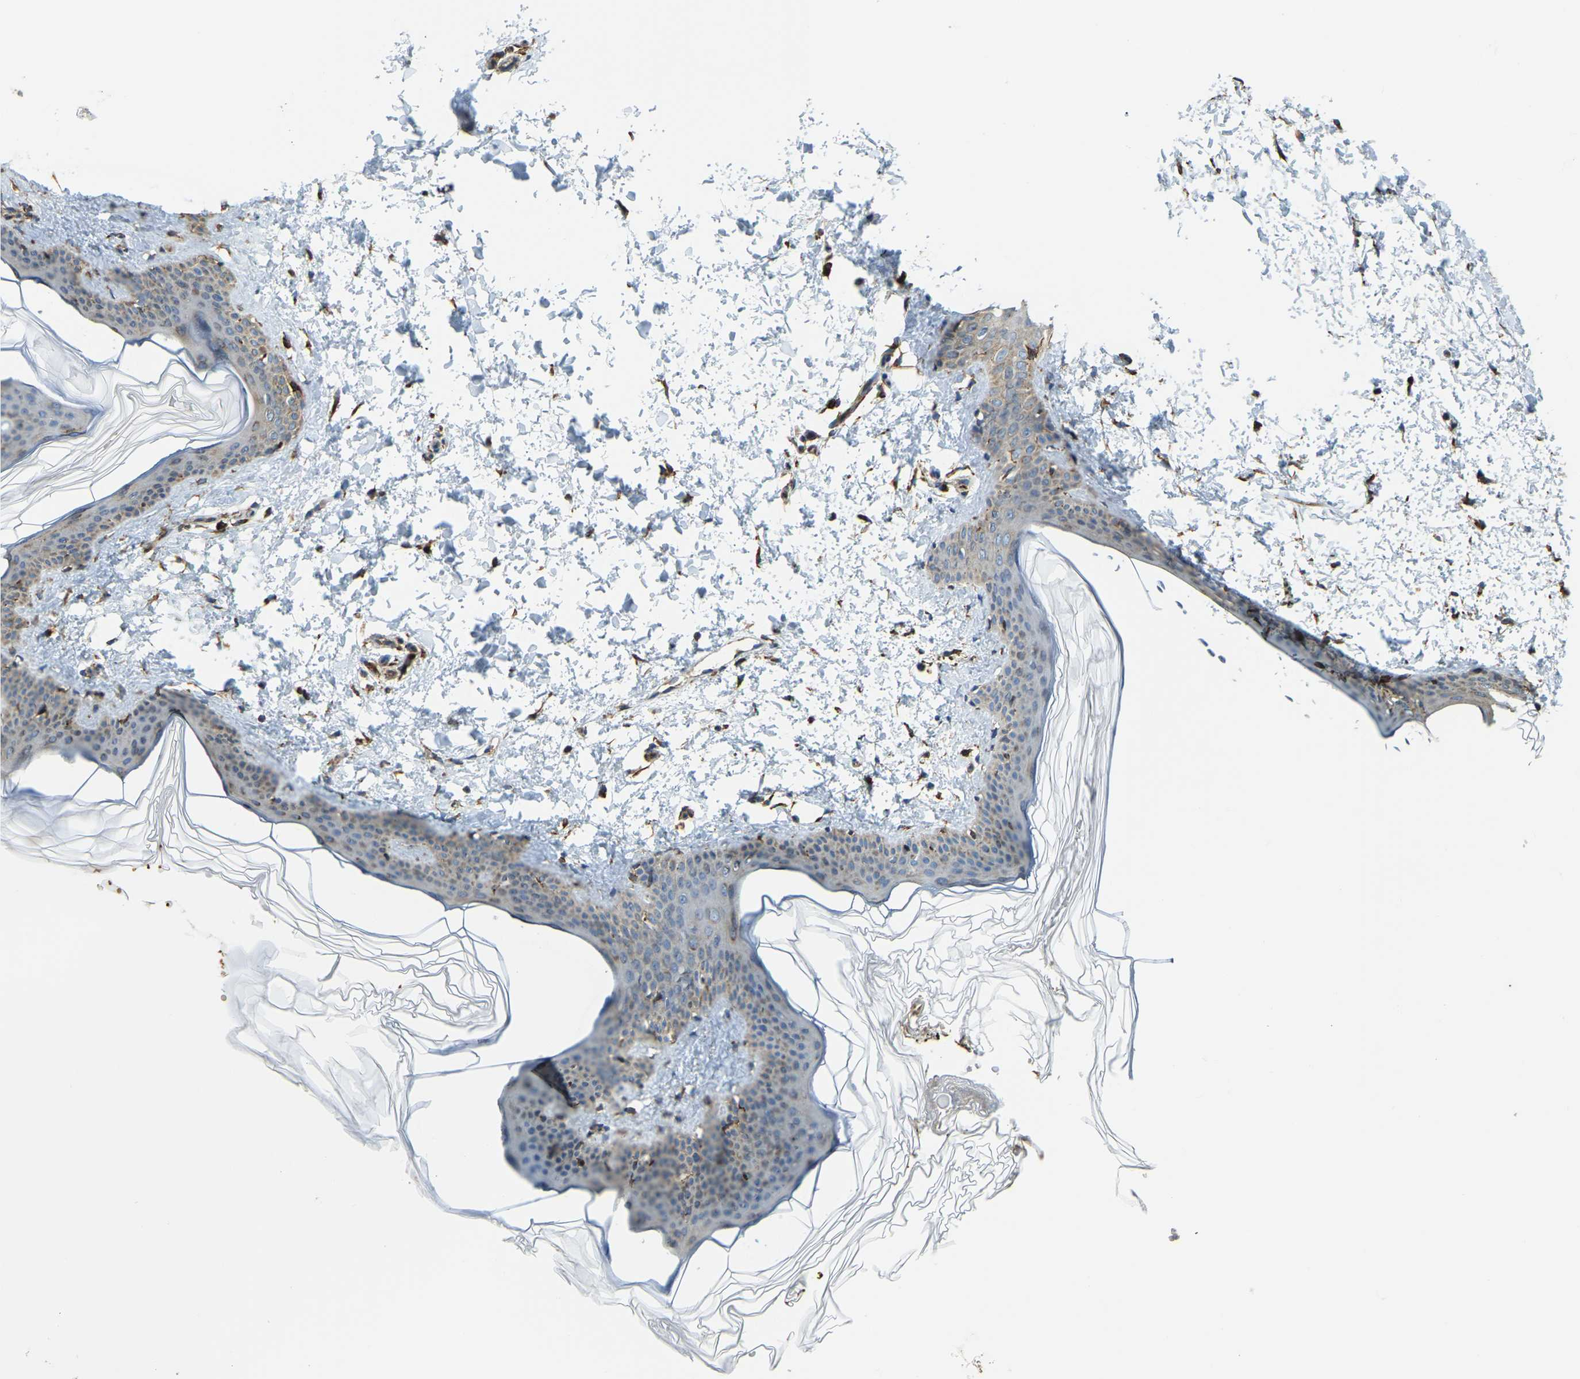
{"staining": {"intensity": "strong", "quantity": ">75%", "location": "cytoplasmic/membranous"}, "tissue": "skin", "cell_type": "Fibroblasts", "image_type": "normal", "snomed": [{"axis": "morphology", "description": "Normal tissue, NOS"}, {"axis": "topography", "description": "Skin"}], "caption": "Immunohistochemistry histopathology image of benign human skin stained for a protein (brown), which reveals high levels of strong cytoplasmic/membranous staining in about >75% of fibroblasts.", "gene": "RNF115", "patient": {"sex": "female", "age": 17}}